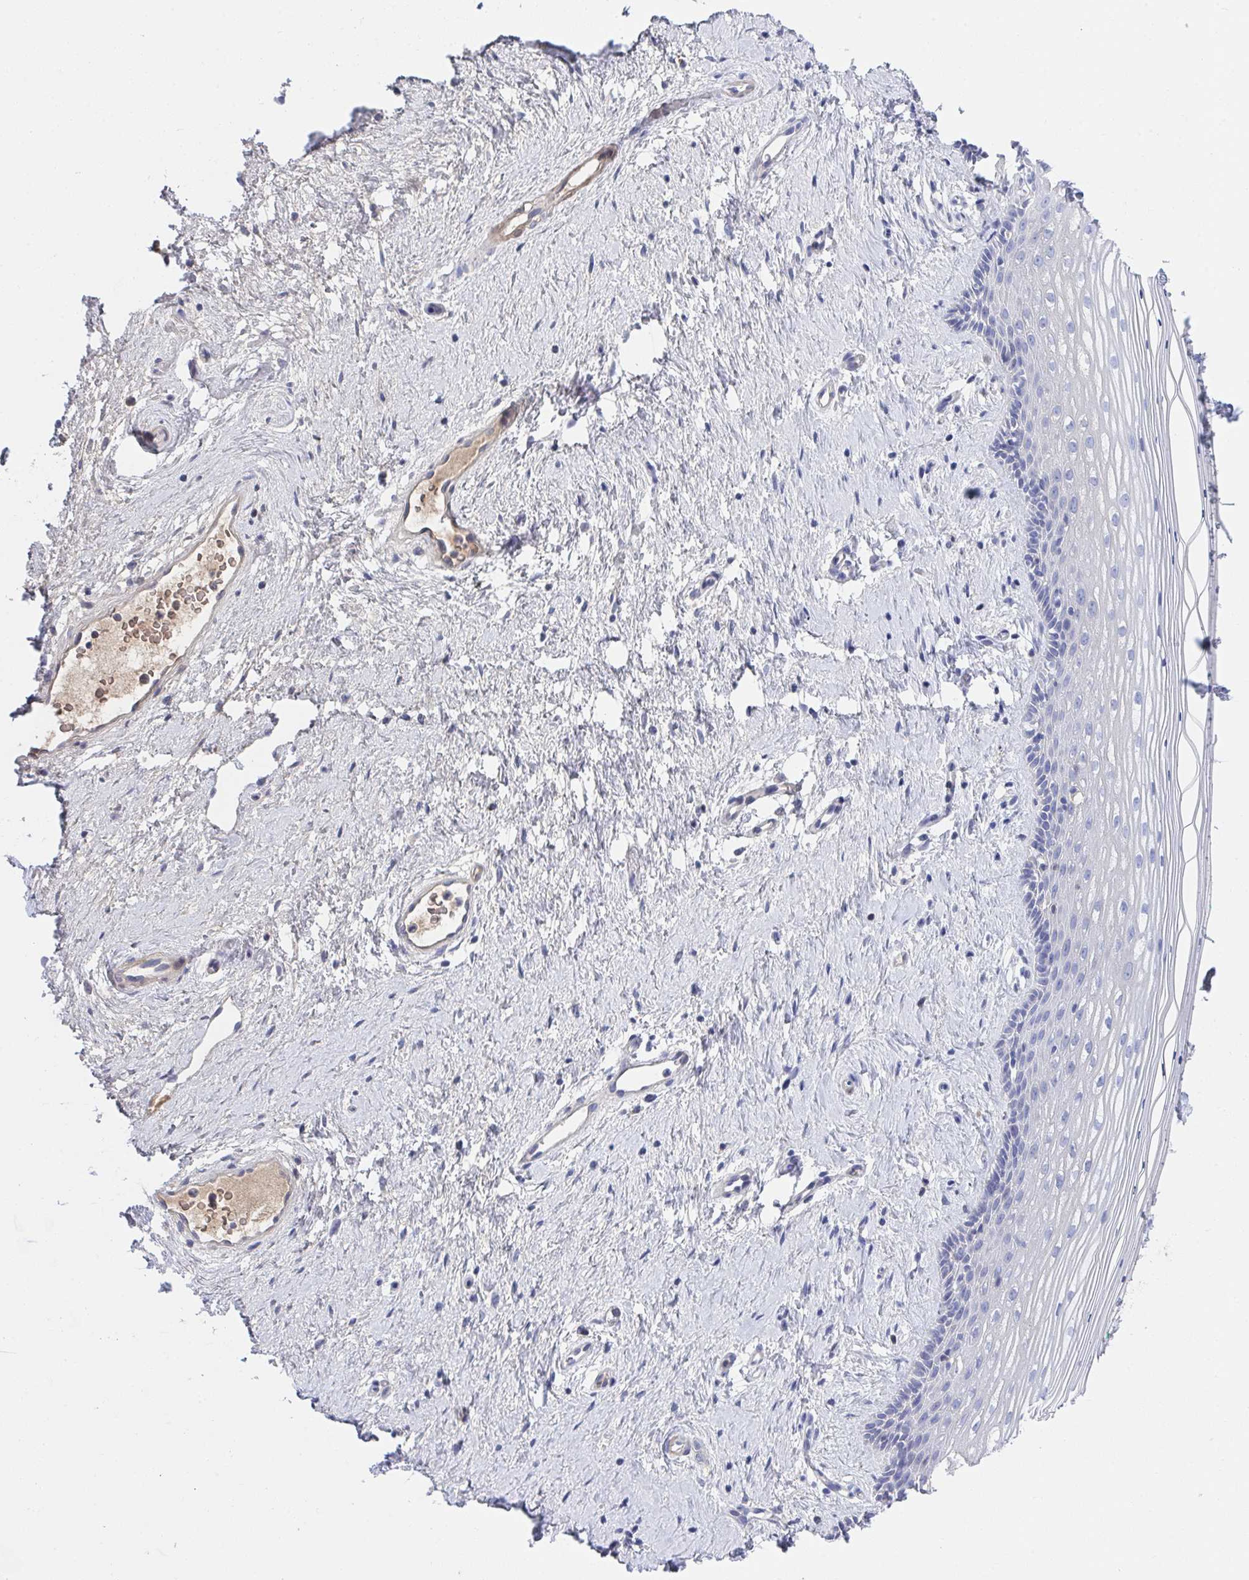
{"staining": {"intensity": "negative", "quantity": "none", "location": "none"}, "tissue": "vagina", "cell_type": "Squamous epithelial cells", "image_type": "normal", "snomed": [{"axis": "morphology", "description": "Normal tissue, NOS"}, {"axis": "topography", "description": "Vagina"}], "caption": "Micrograph shows no significant protein positivity in squamous epithelial cells of normal vagina.", "gene": "TNFAIP6", "patient": {"sex": "female", "age": 42}}